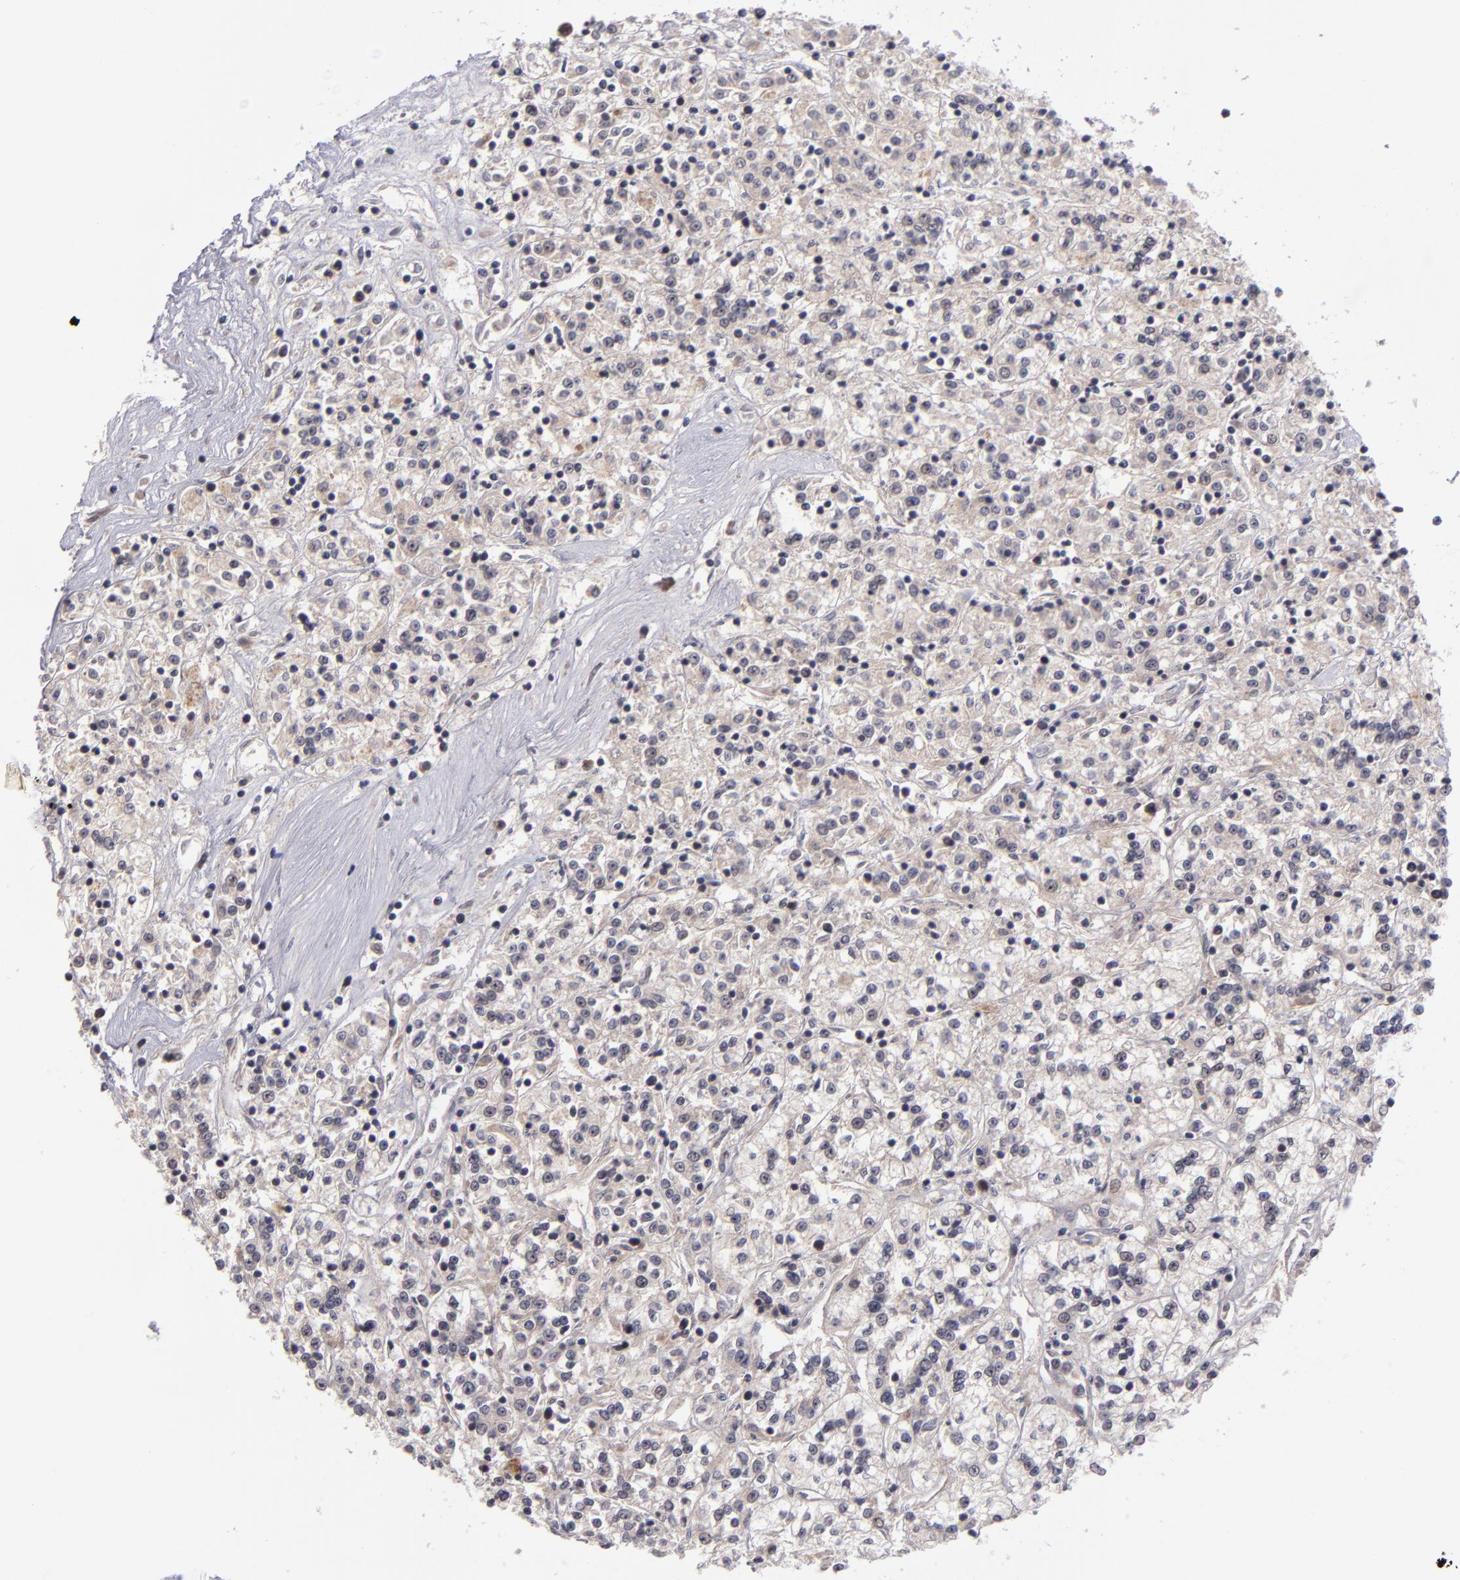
{"staining": {"intensity": "weak", "quantity": "25%-75%", "location": "cytoplasmic/membranous"}, "tissue": "renal cancer", "cell_type": "Tumor cells", "image_type": "cancer", "snomed": [{"axis": "morphology", "description": "Adenocarcinoma, NOS"}, {"axis": "topography", "description": "Kidney"}], "caption": "Human adenocarcinoma (renal) stained with a protein marker demonstrates weak staining in tumor cells.", "gene": "CDC7", "patient": {"sex": "female", "age": 76}}